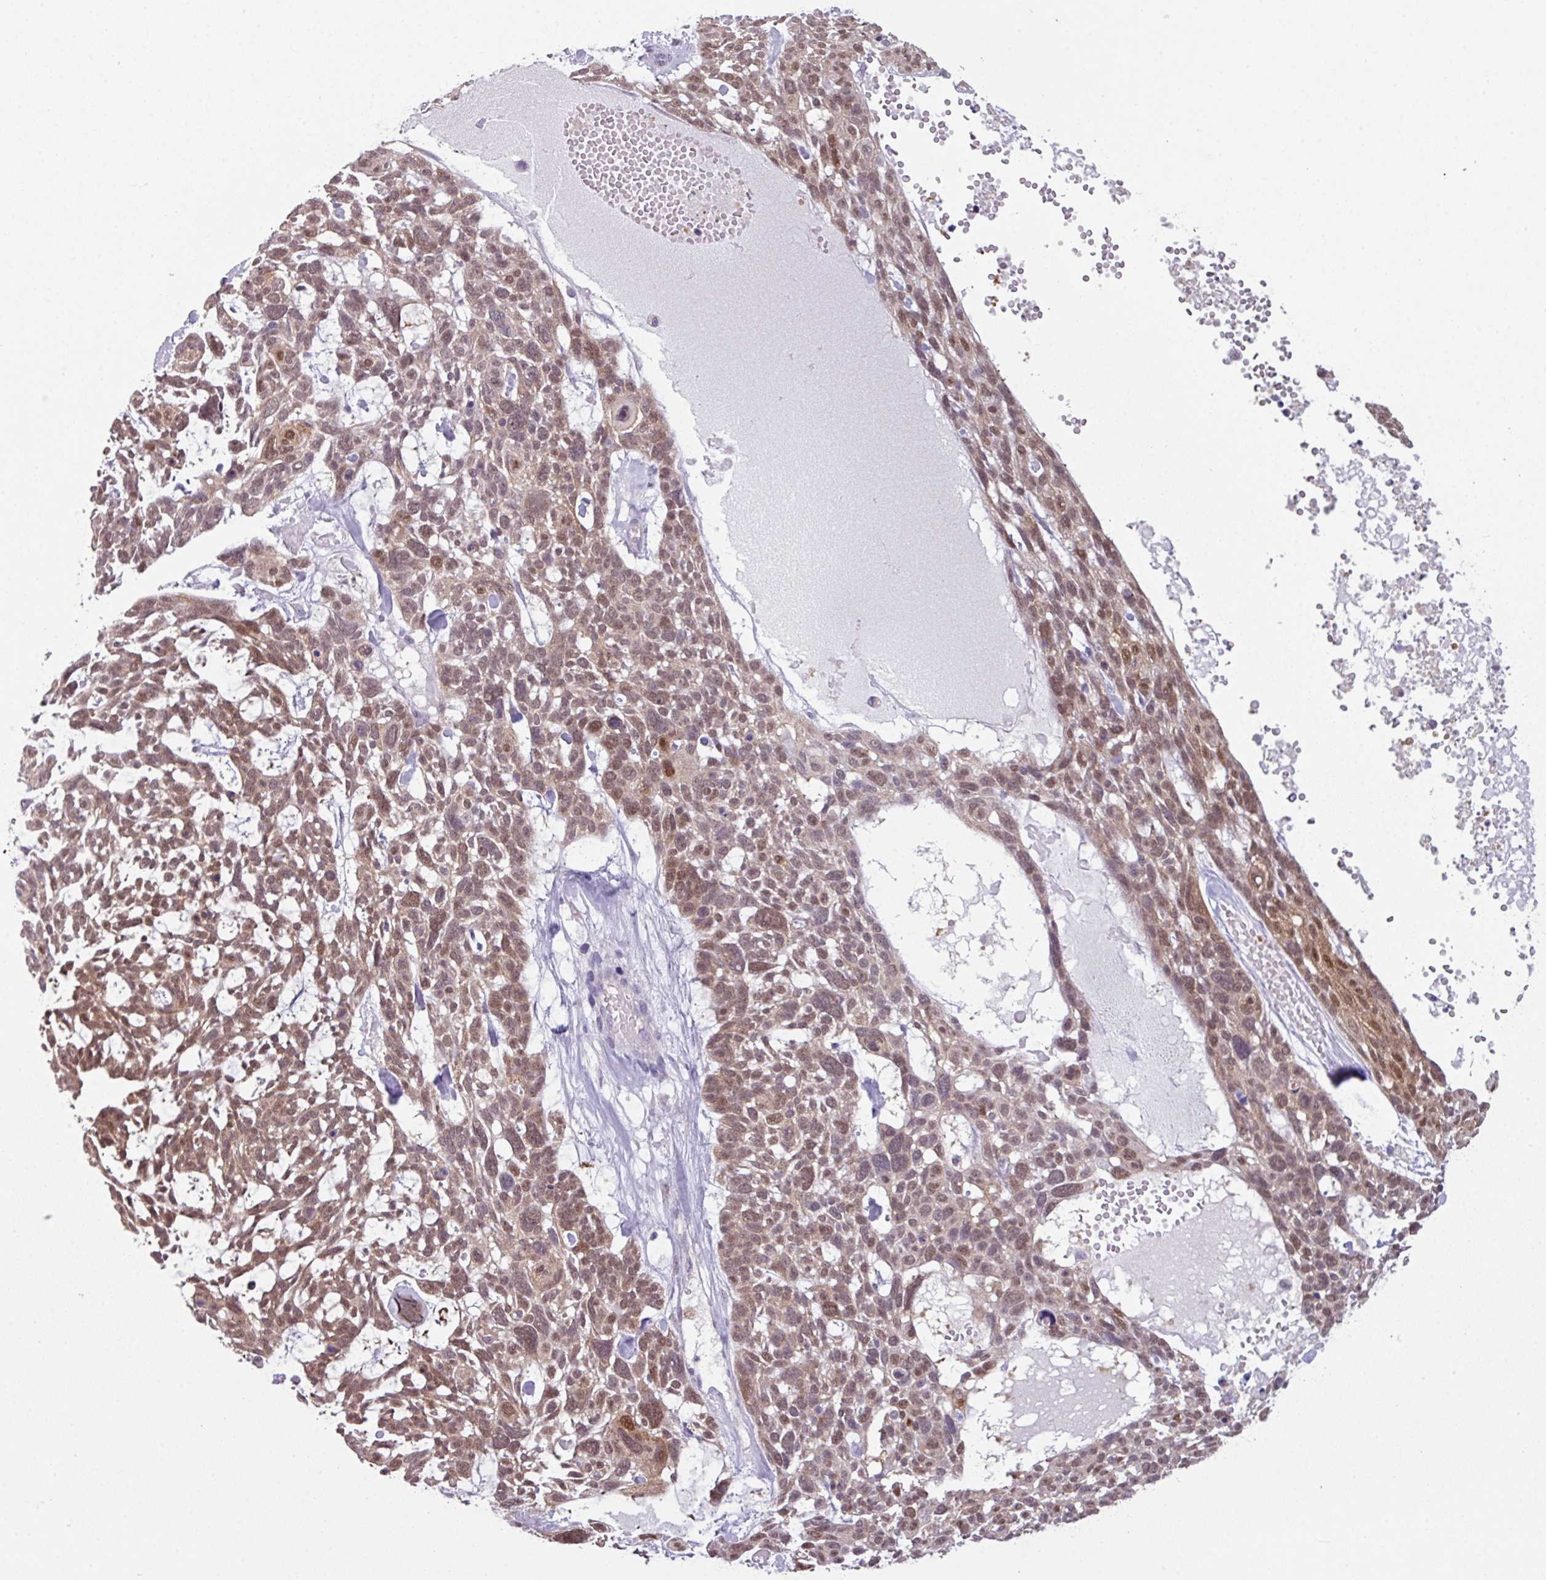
{"staining": {"intensity": "moderate", "quantity": ">75%", "location": "nuclear"}, "tissue": "skin cancer", "cell_type": "Tumor cells", "image_type": "cancer", "snomed": [{"axis": "morphology", "description": "Basal cell carcinoma"}, {"axis": "topography", "description": "Skin"}], "caption": "This micrograph reveals immunohistochemistry staining of human basal cell carcinoma (skin), with medium moderate nuclear staining in about >75% of tumor cells.", "gene": "TTLL12", "patient": {"sex": "male", "age": 88}}